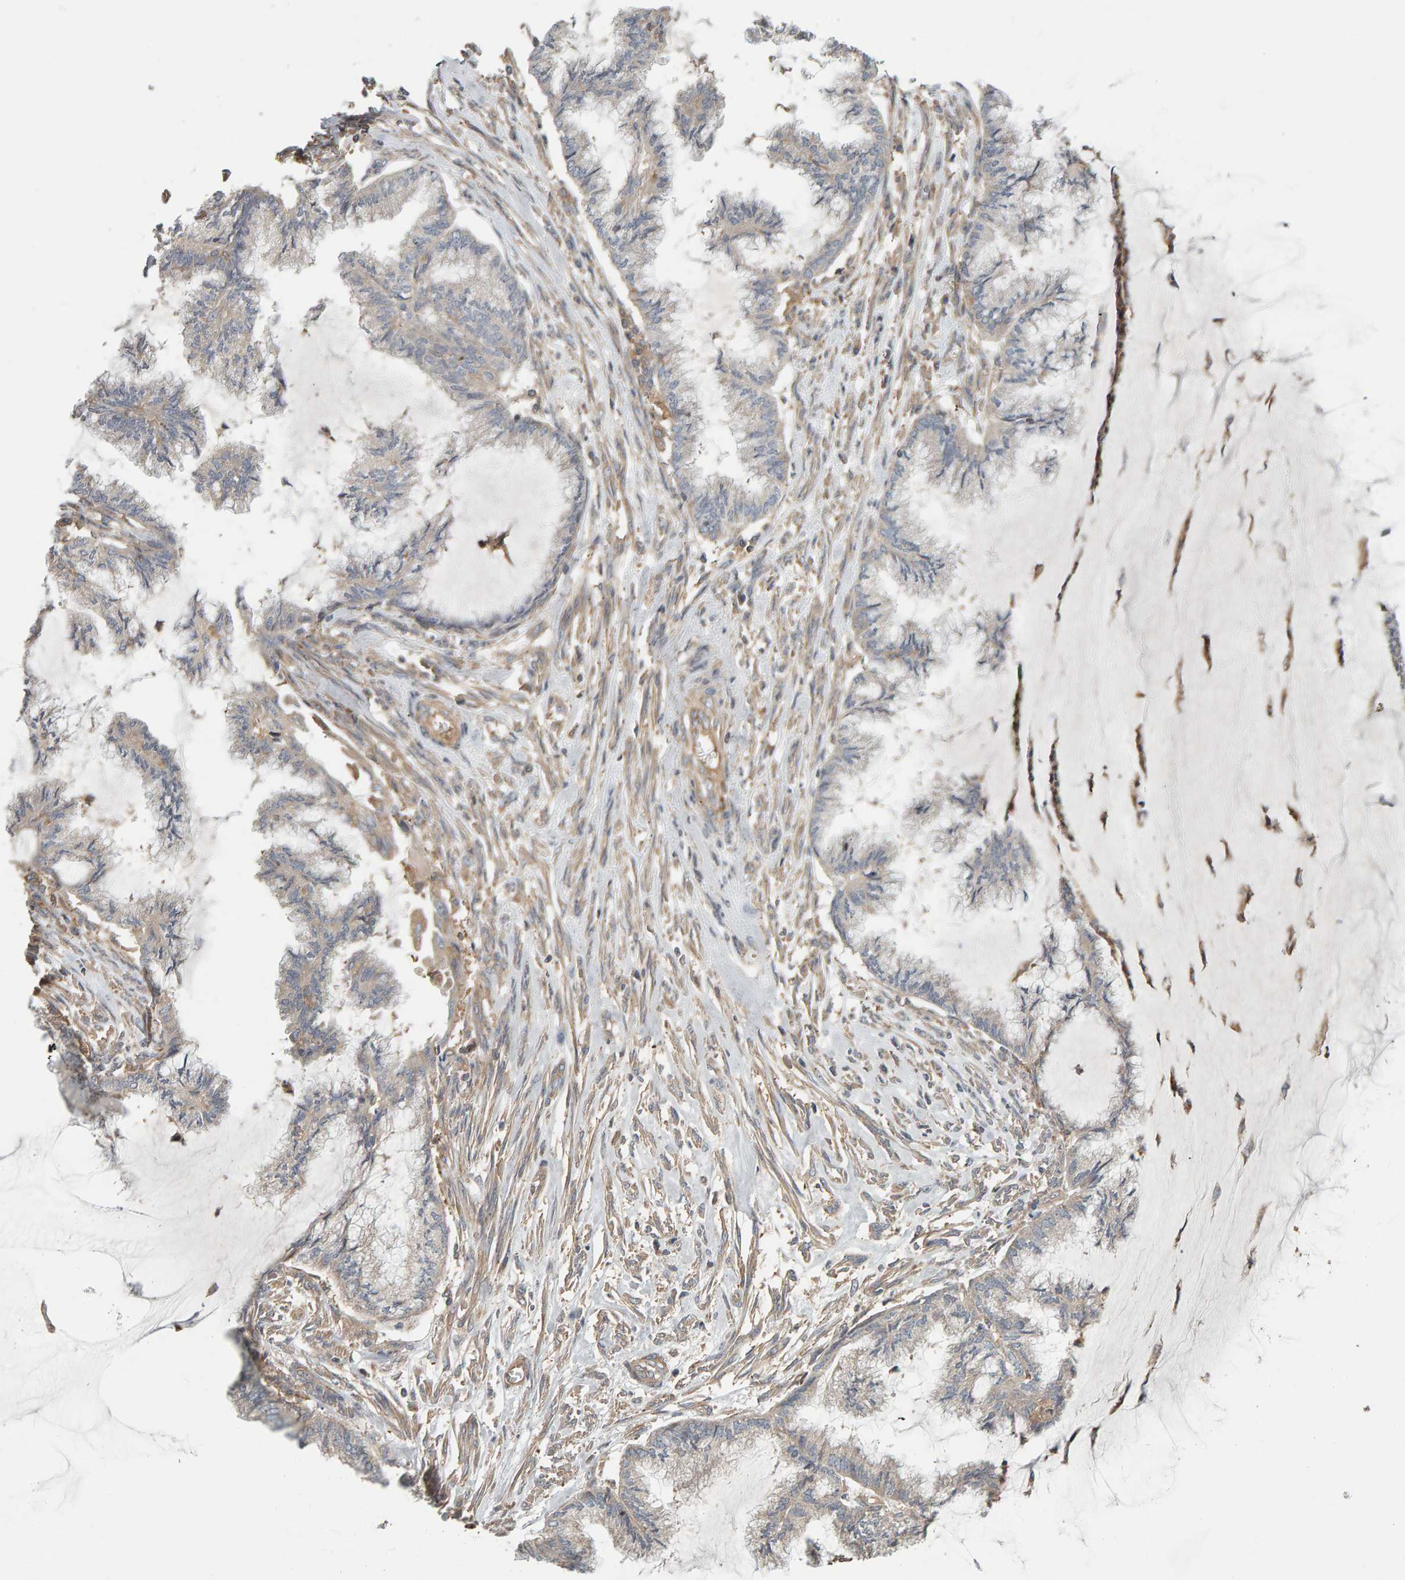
{"staining": {"intensity": "weak", "quantity": "<25%", "location": "cytoplasmic/membranous"}, "tissue": "endometrial cancer", "cell_type": "Tumor cells", "image_type": "cancer", "snomed": [{"axis": "morphology", "description": "Adenocarcinoma, NOS"}, {"axis": "topography", "description": "Endometrium"}], "caption": "Immunohistochemical staining of human adenocarcinoma (endometrial) shows no significant staining in tumor cells. (DAB immunohistochemistry, high magnification).", "gene": "C9orf72", "patient": {"sex": "female", "age": 86}}